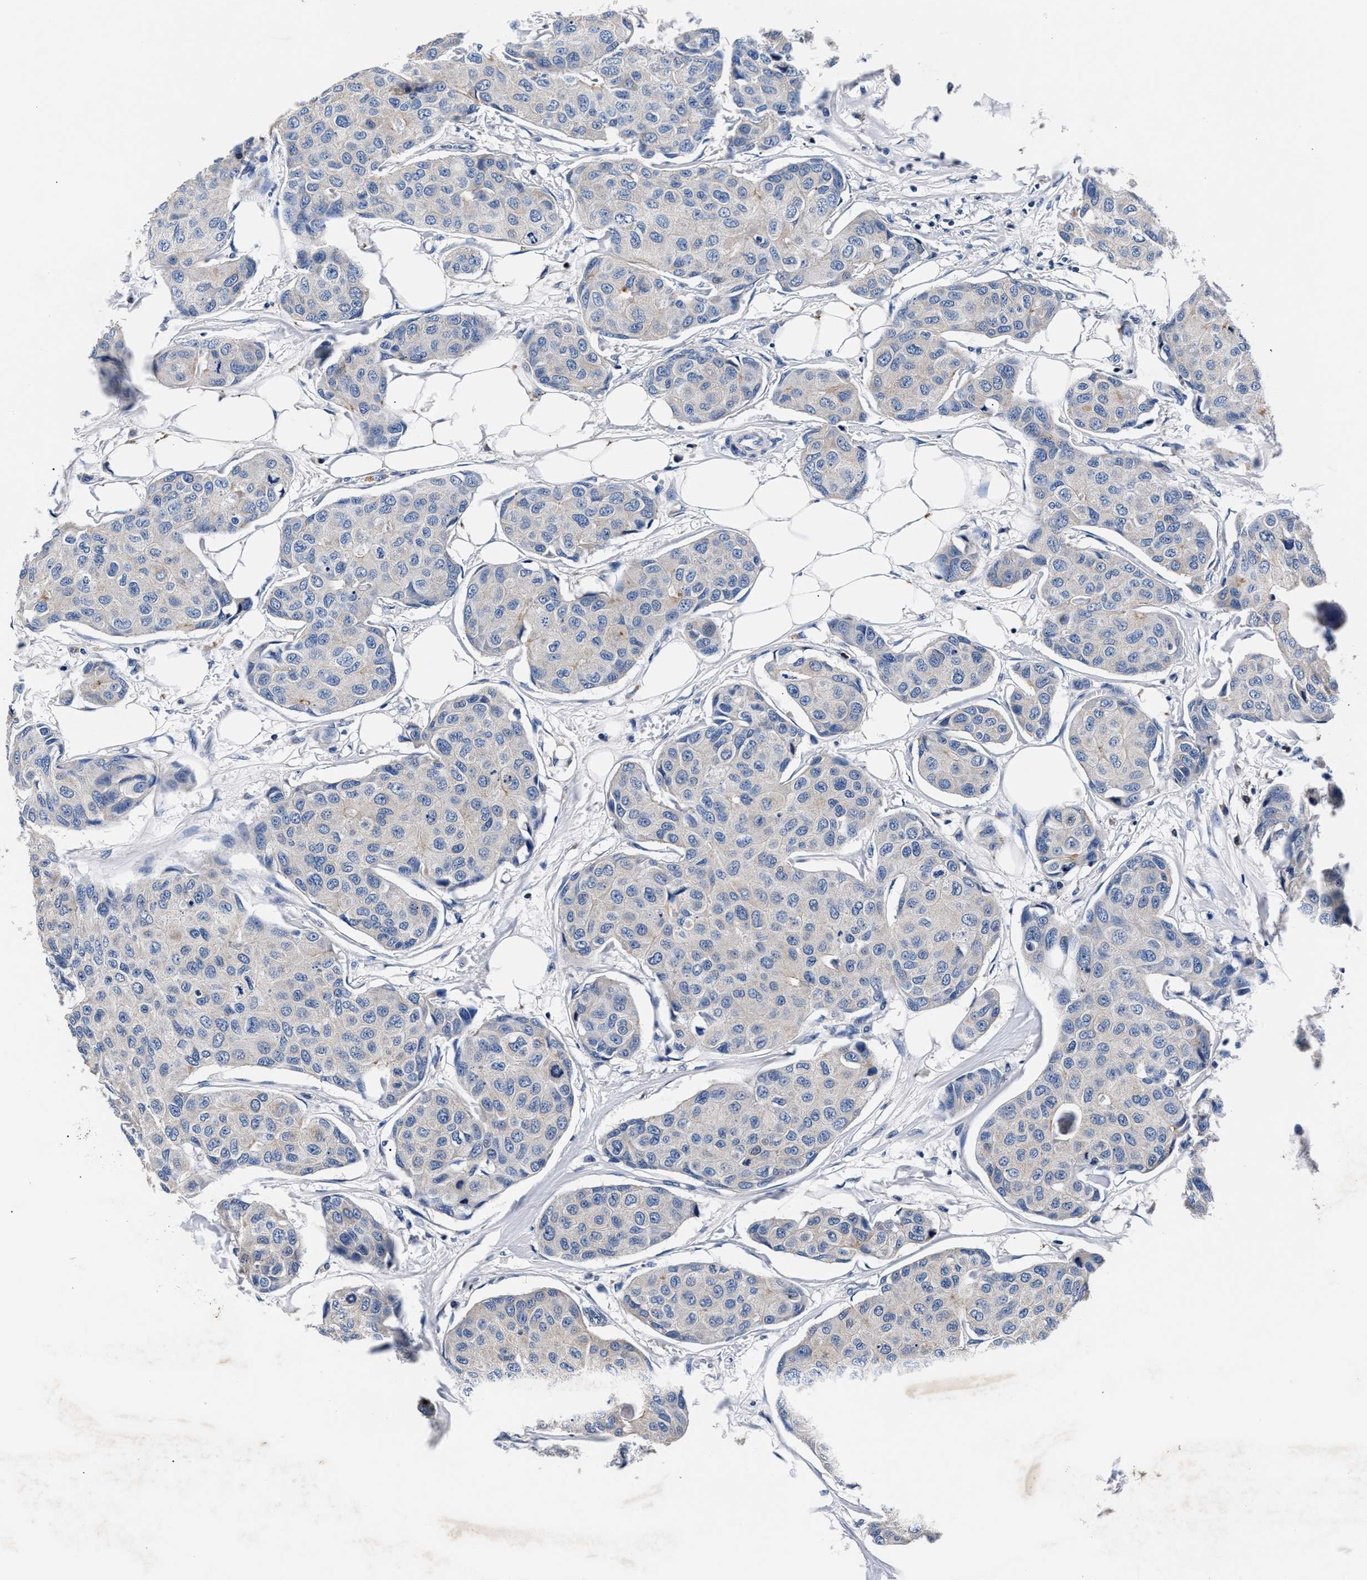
{"staining": {"intensity": "negative", "quantity": "none", "location": "none"}, "tissue": "breast cancer", "cell_type": "Tumor cells", "image_type": "cancer", "snomed": [{"axis": "morphology", "description": "Duct carcinoma"}, {"axis": "topography", "description": "Breast"}], "caption": "A micrograph of breast cancer (invasive ductal carcinoma) stained for a protein reveals no brown staining in tumor cells.", "gene": "PHF24", "patient": {"sex": "female", "age": 80}}